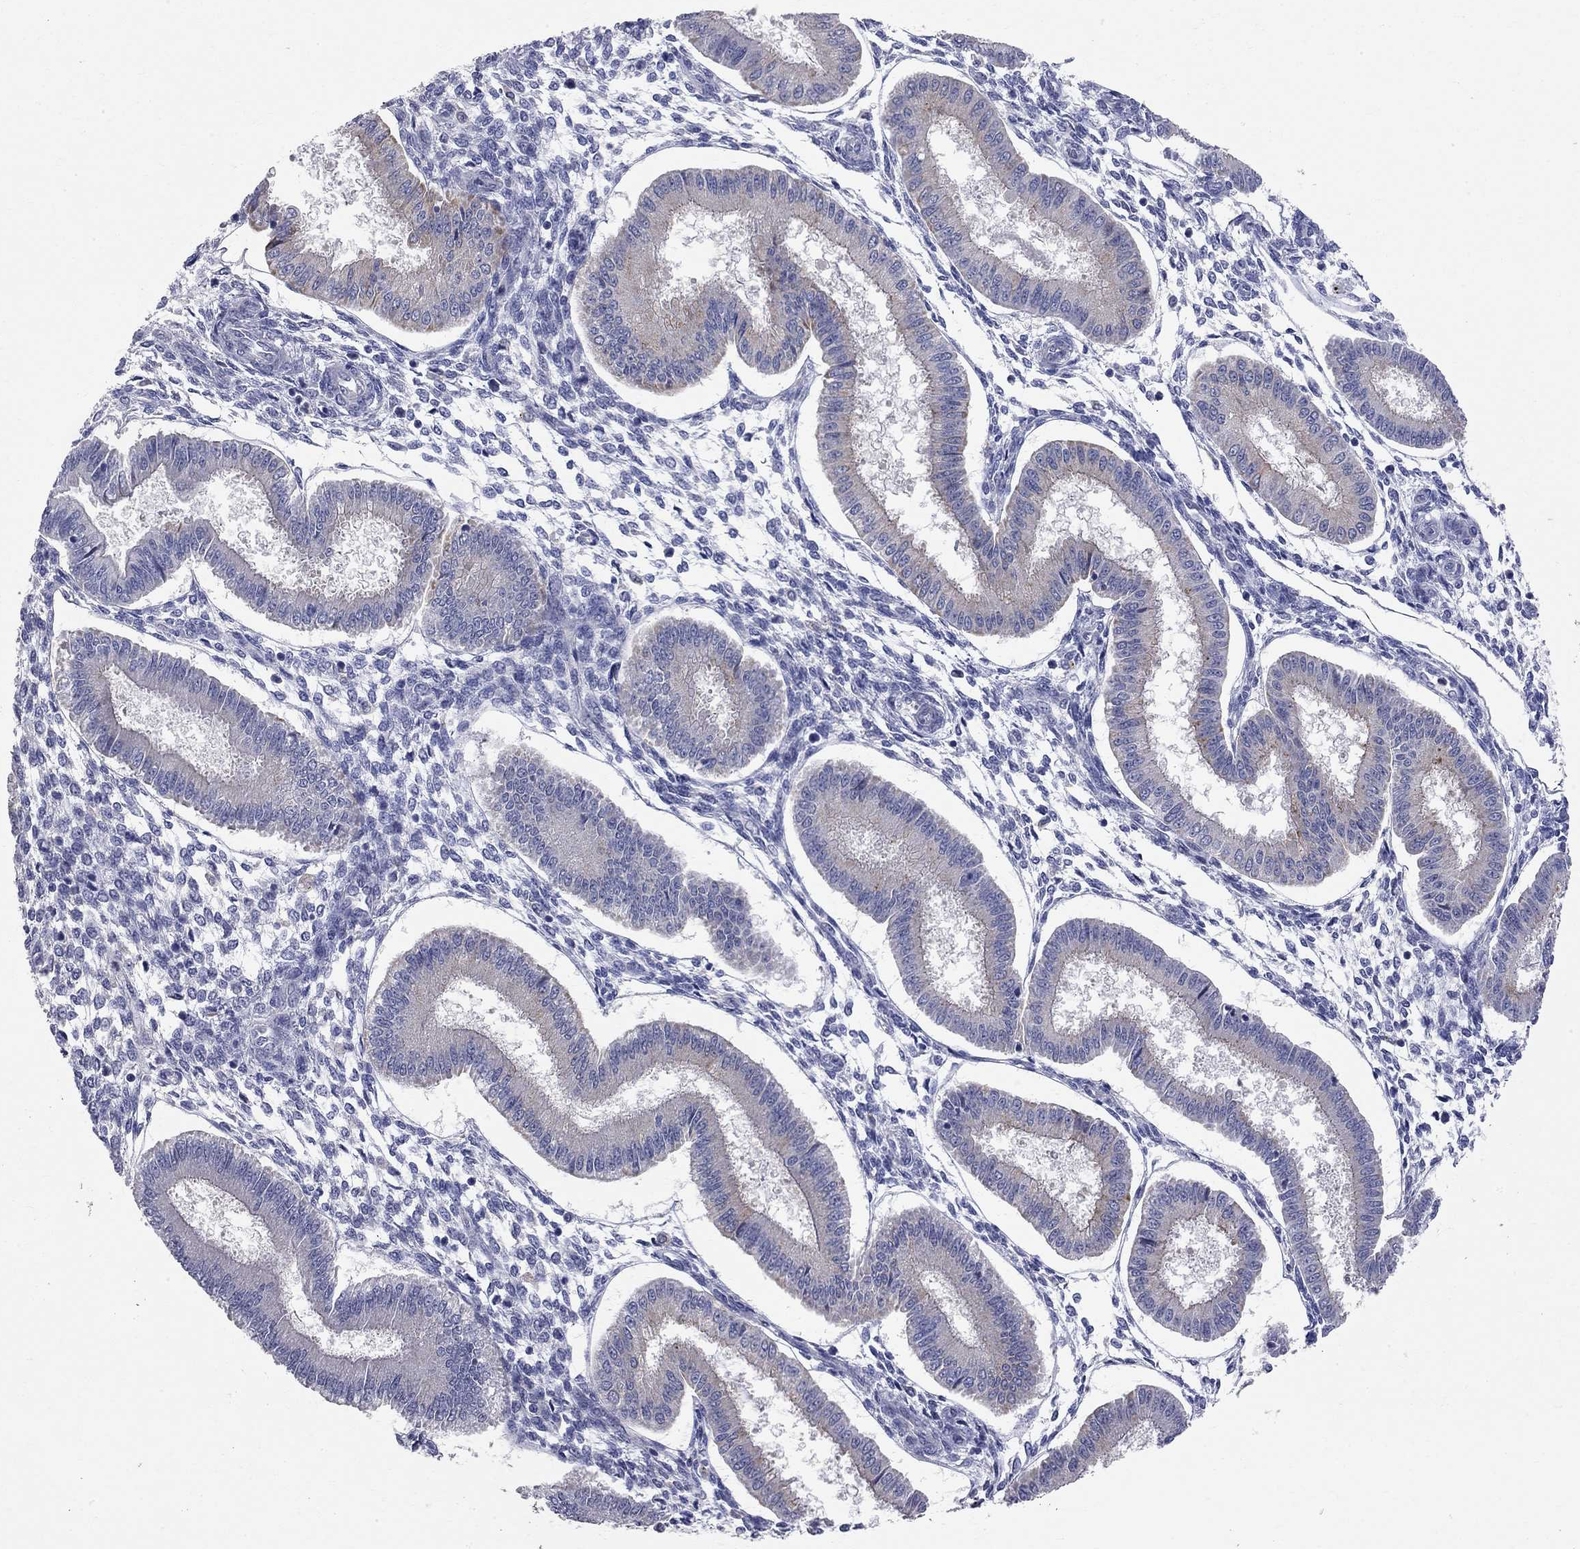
{"staining": {"intensity": "negative", "quantity": "none", "location": "none"}, "tissue": "endometrium", "cell_type": "Cells in endometrial stroma", "image_type": "normal", "snomed": [{"axis": "morphology", "description": "Normal tissue, NOS"}, {"axis": "topography", "description": "Endometrium"}], "caption": "Cells in endometrial stroma show no significant staining in benign endometrium. The staining was performed using DAB to visualize the protein expression in brown, while the nuclei were stained in blue with hematoxylin (Magnification: 20x).", "gene": "ACSL1", "patient": {"sex": "female", "age": 43}}